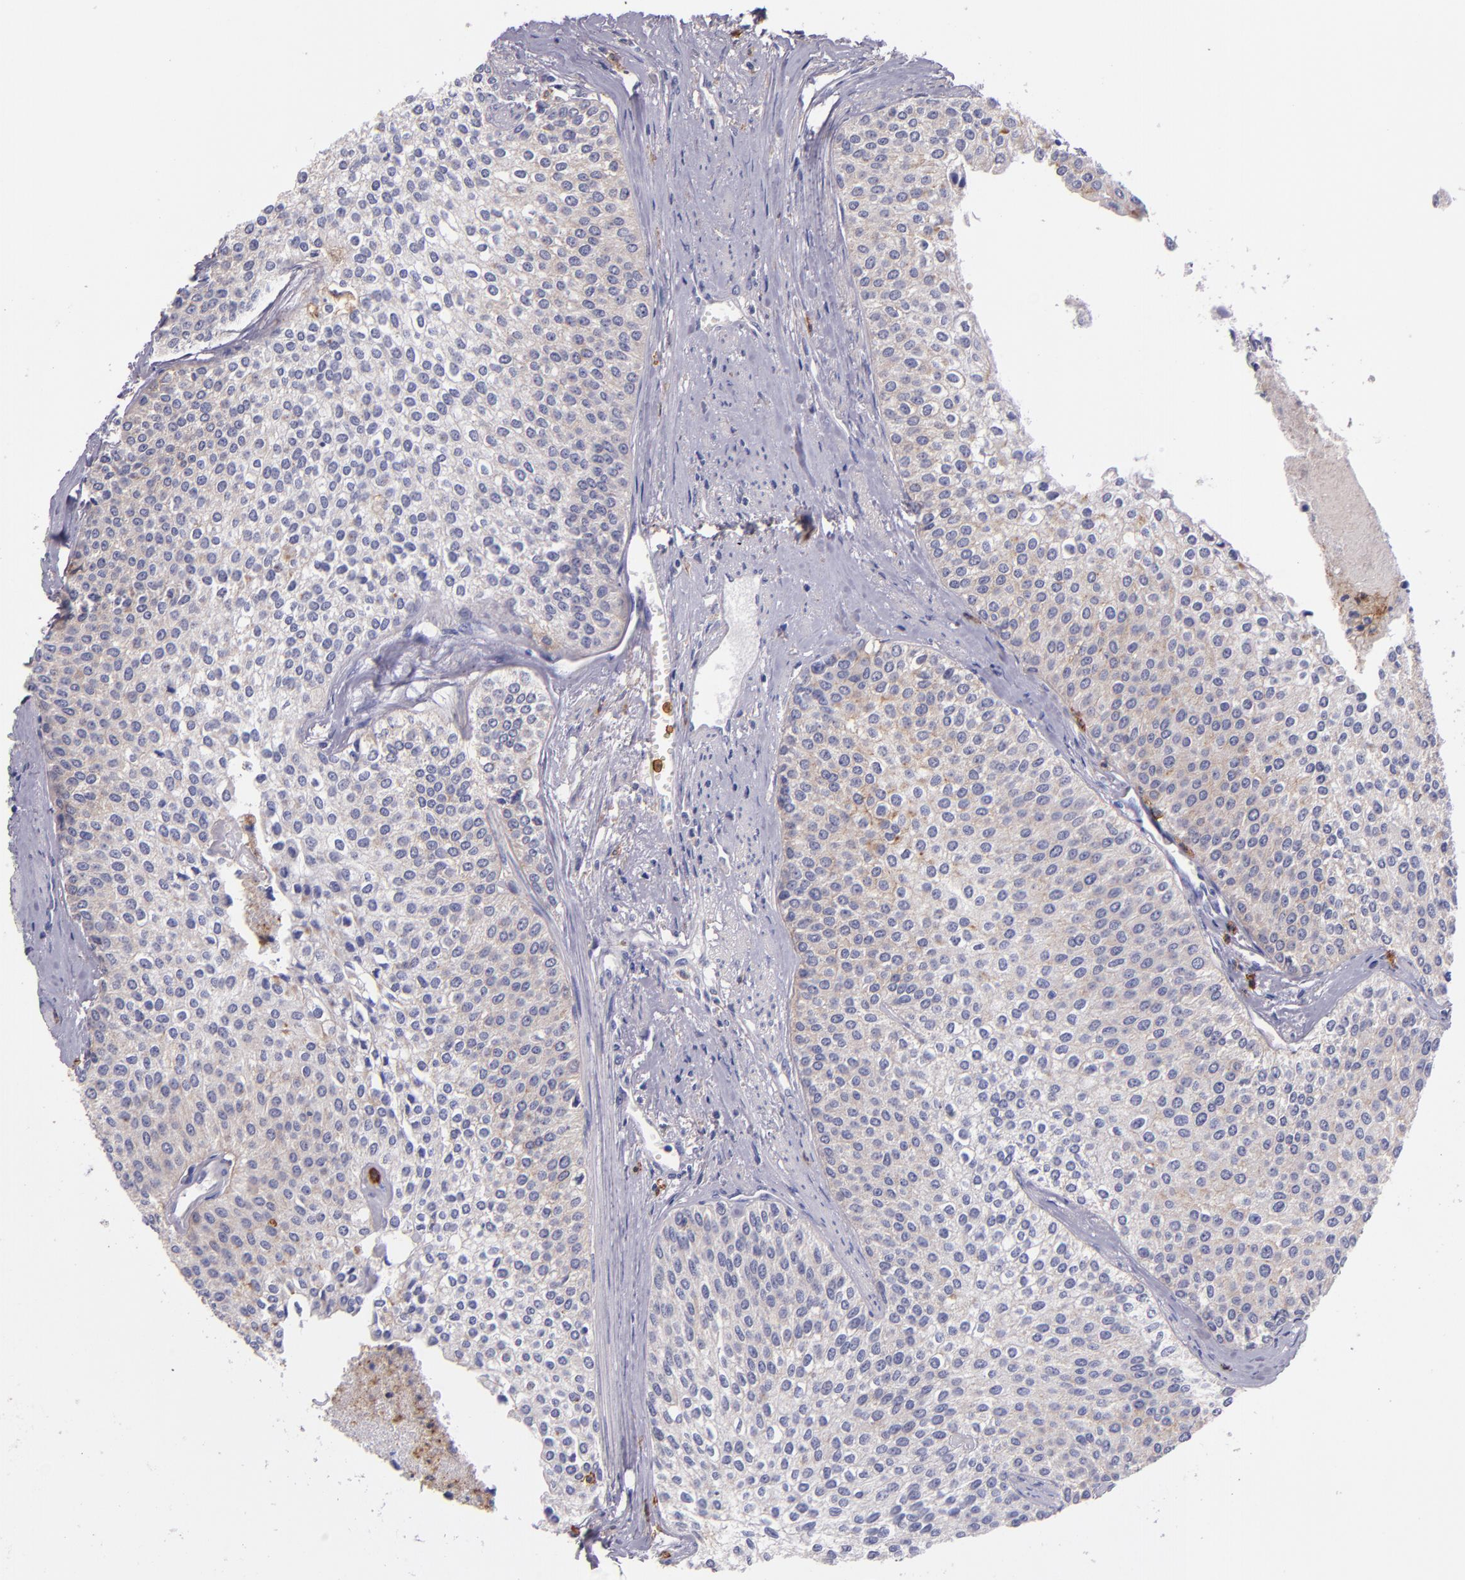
{"staining": {"intensity": "negative", "quantity": "none", "location": "none"}, "tissue": "urothelial cancer", "cell_type": "Tumor cells", "image_type": "cancer", "snomed": [{"axis": "morphology", "description": "Urothelial carcinoma, Low grade"}, {"axis": "topography", "description": "Urinary bladder"}], "caption": "Tumor cells show no significant protein expression in urothelial cancer.", "gene": "C5AR1", "patient": {"sex": "female", "age": 73}}